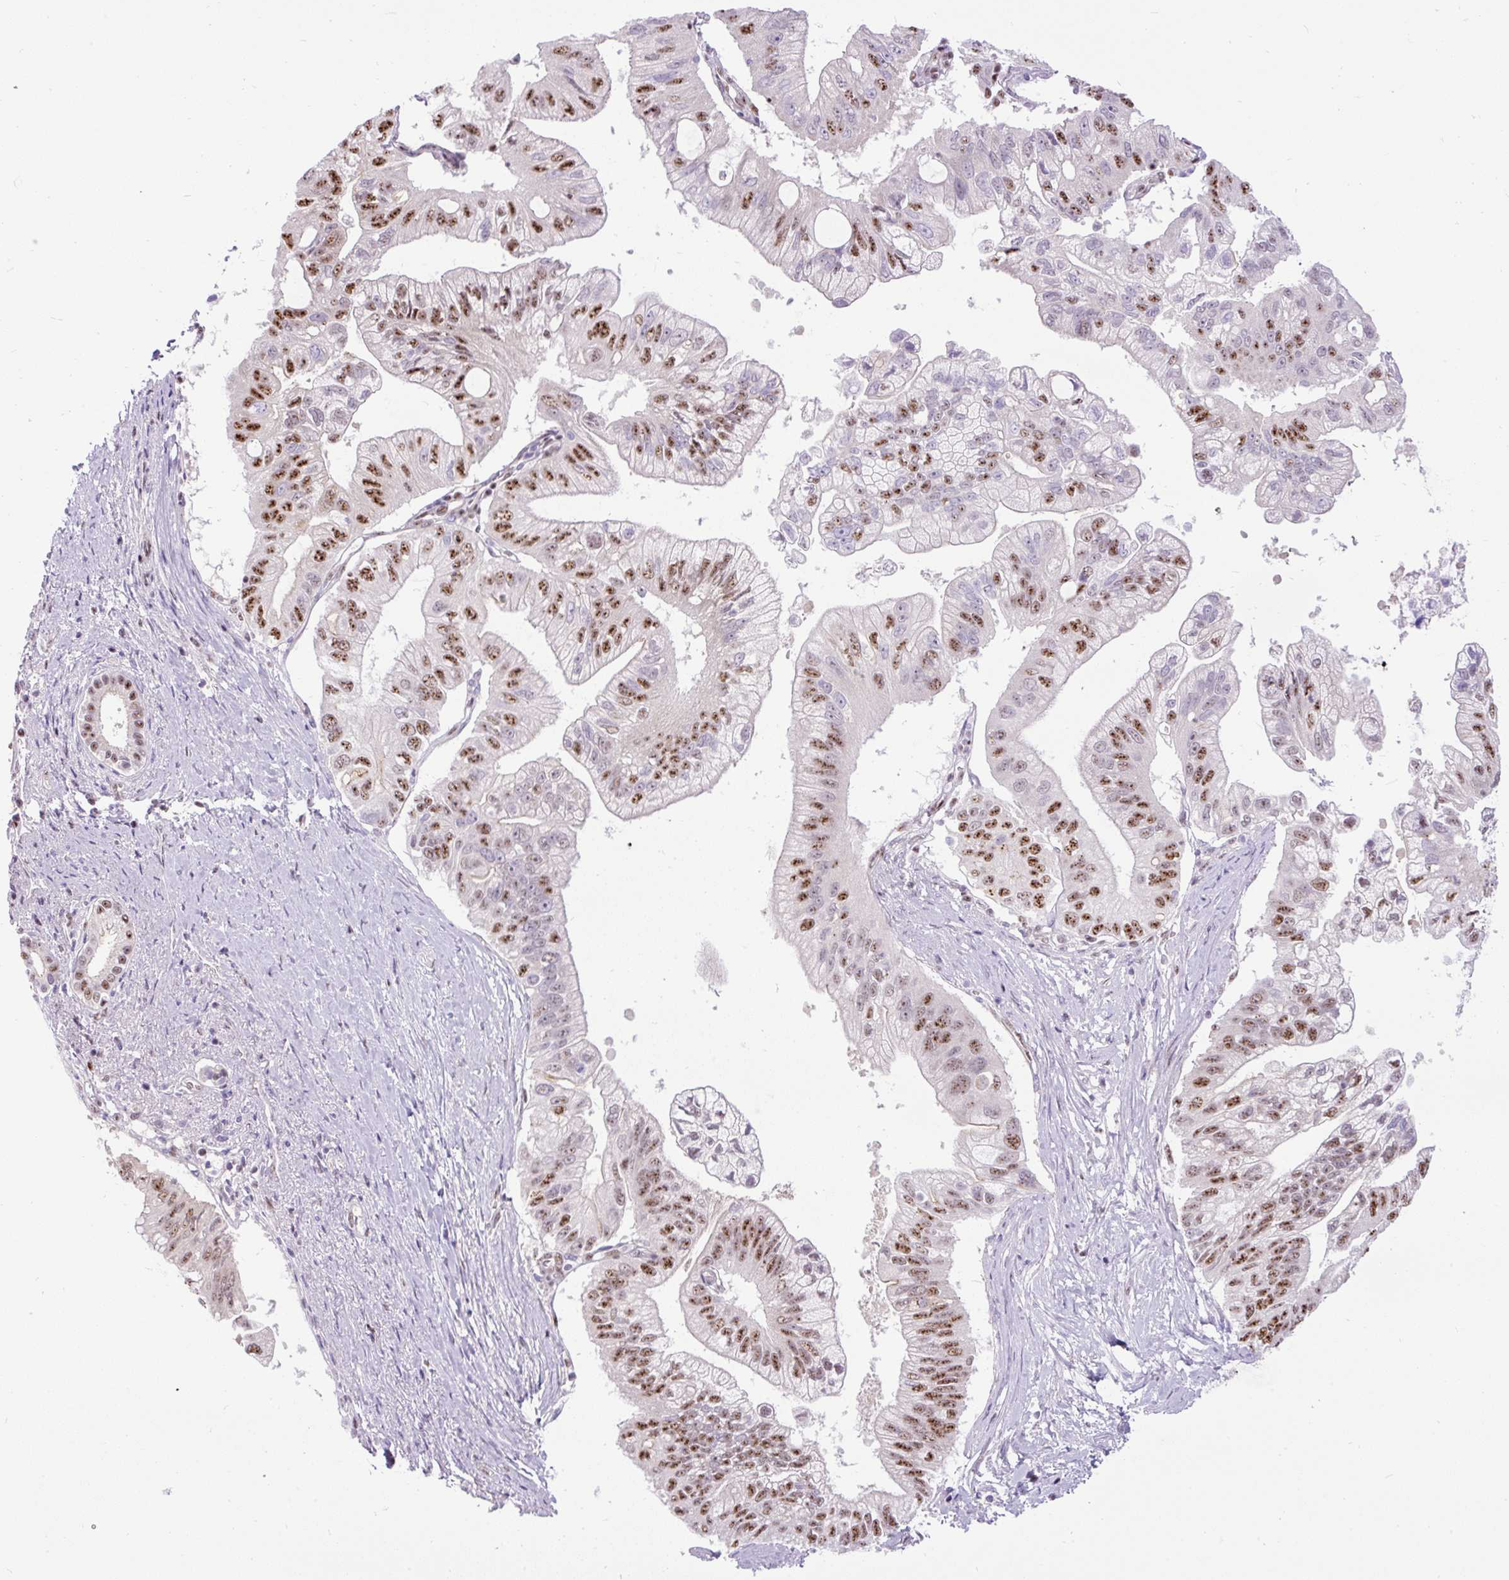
{"staining": {"intensity": "moderate", "quantity": "25%-75%", "location": "nuclear"}, "tissue": "pancreatic cancer", "cell_type": "Tumor cells", "image_type": "cancer", "snomed": [{"axis": "morphology", "description": "Adenocarcinoma, NOS"}, {"axis": "topography", "description": "Pancreas"}], "caption": "Pancreatic adenocarcinoma tissue displays moderate nuclear expression in about 25%-75% of tumor cells The protein is shown in brown color, while the nuclei are stained blue.", "gene": "SMC5", "patient": {"sex": "male", "age": 70}}